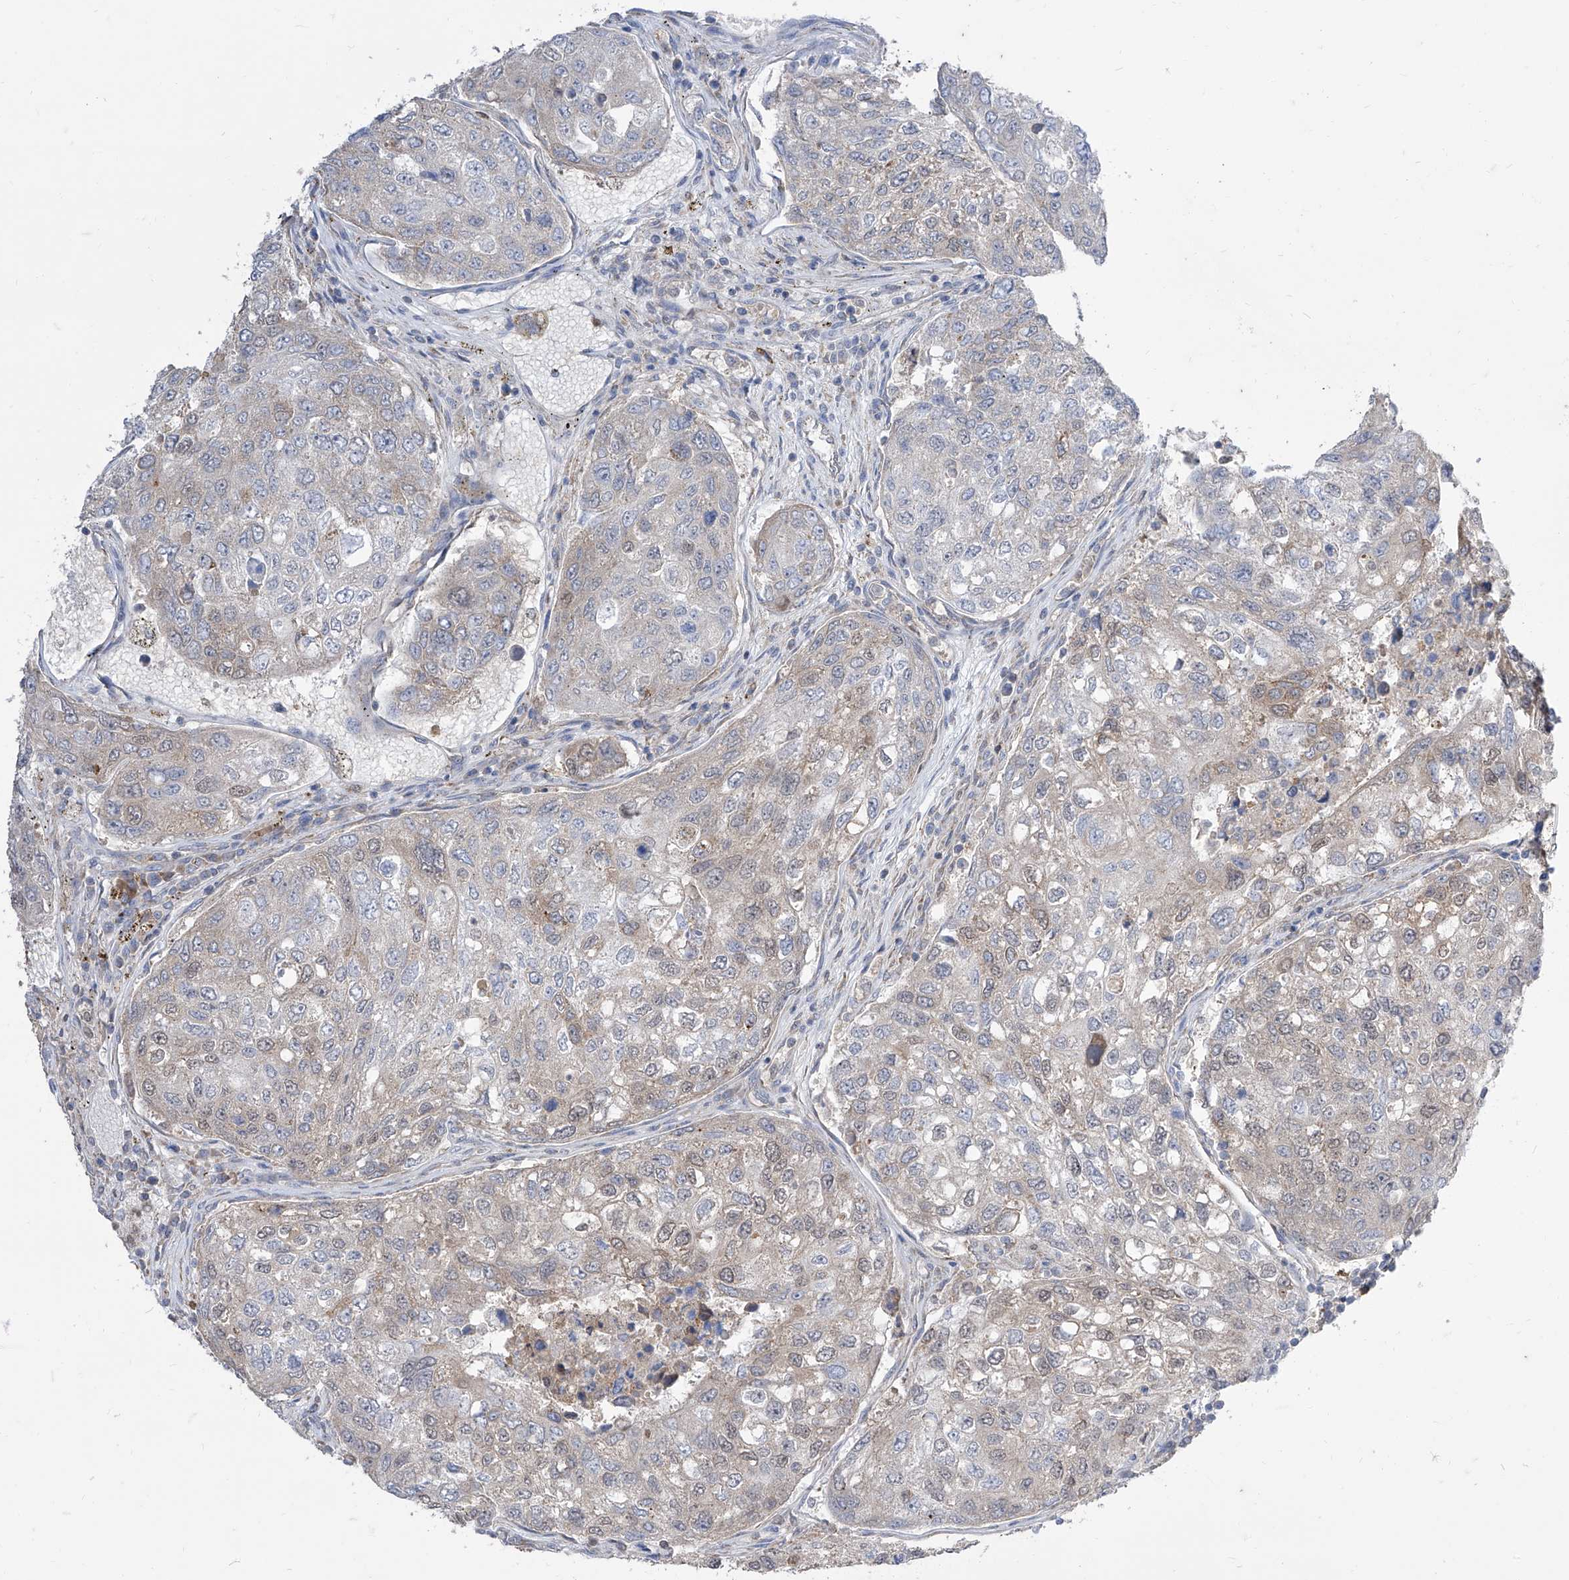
{"staining": {"intensity": "weak", "quantity": "<25%", "location": "cytoplasmic/membranous"}, "tissue": "urothelial cancer", "cell_type": "Tumor cells", "image_type": "cancer", "snomed": [{"axis": "morphology", "description": "Urothelial carcinoma, High grade"}, {"axis": "topography", "description": "Lymph node"}, {"axis": "topography", "description": "Urinary bladder"}], "caption": "Immunohistochemical staining of human urothelial carcinoma (high-grade) demonstrates no significant positivity in tumor cells.", "gene": "BROX", "patient": {"sex": "male", "age": 51}}